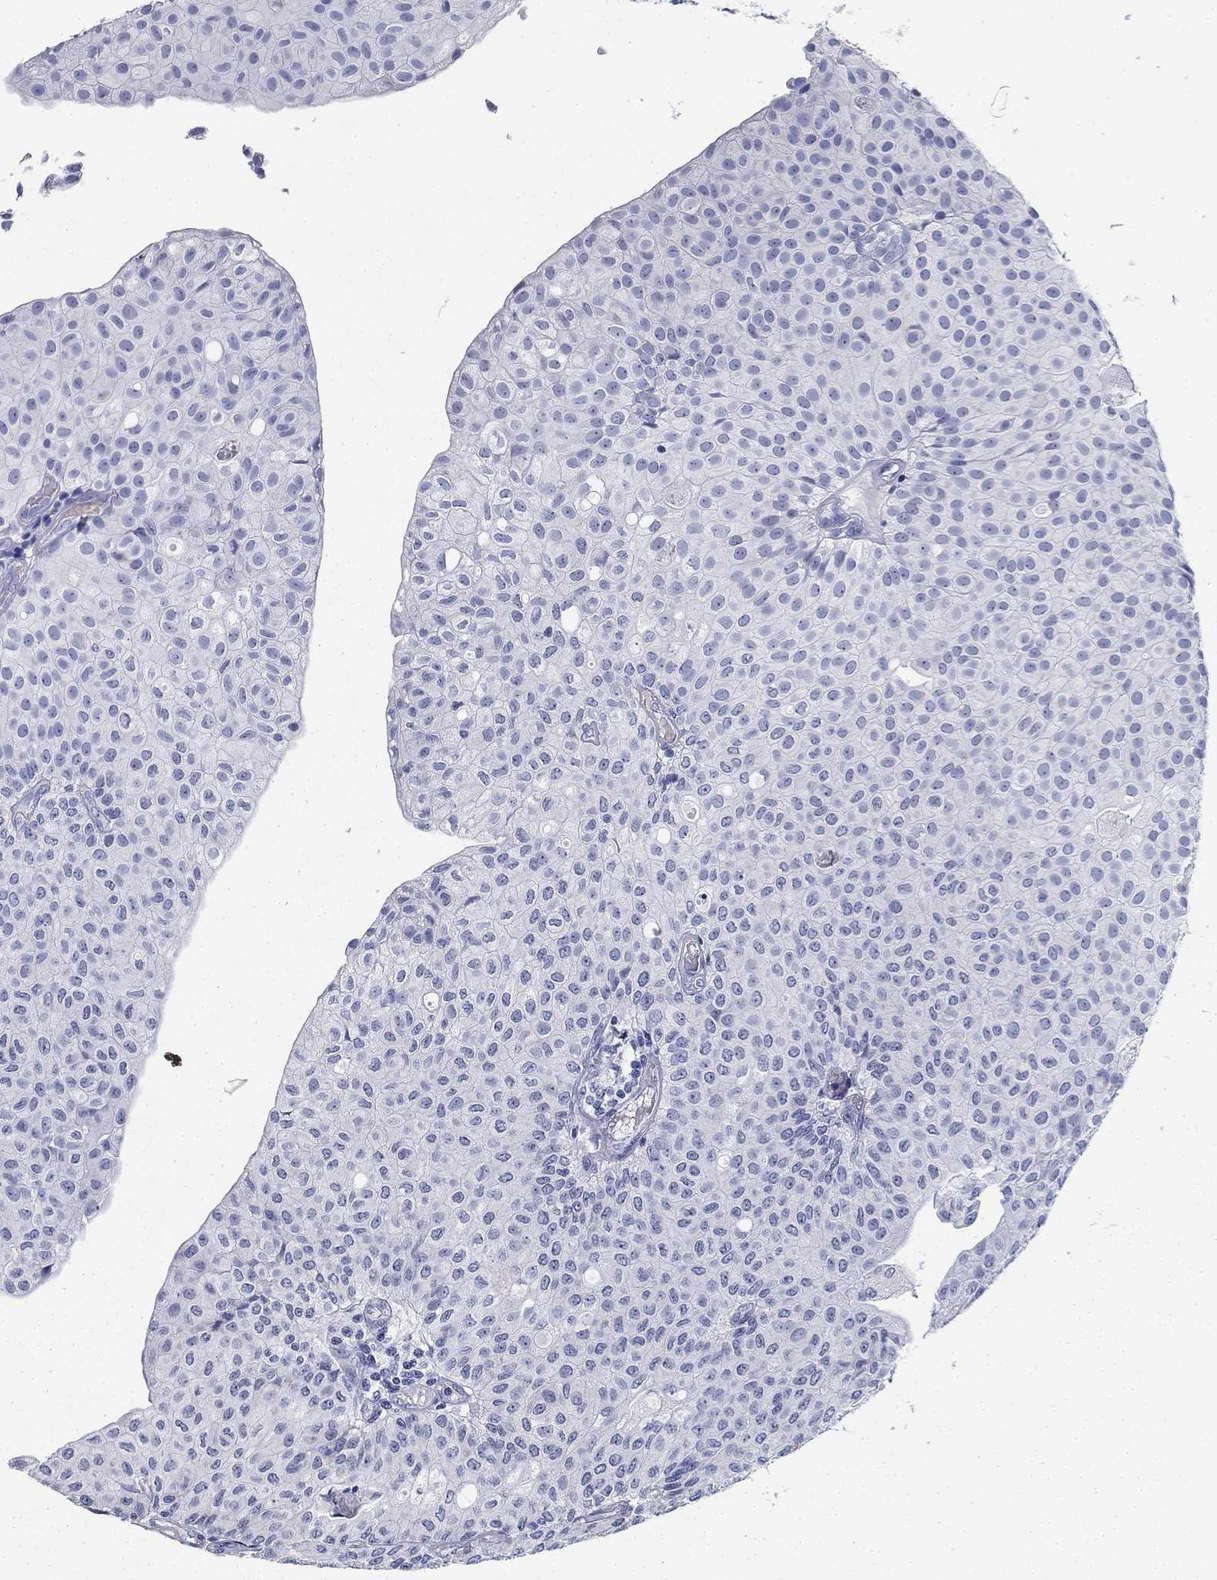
{"staining": {"intensity": "negative", "quantity": "none", "location": "none"}, "tissue": "urothelial cancer", "cell_type": "Tumor cells", "image_type": "cancer", "snomed": [{"axis": "morphology", "description": "Urothelial carcinoma, Low grade"}, {"axis": "topography", "description": "Urinary bladder"}], "caption": "The photomicrograph demonstrates no staining of tumor cells in urothelial carcinoma (low-grade).", "gene": "GPC1", "patient": {"sex": "male", "age": 89}}